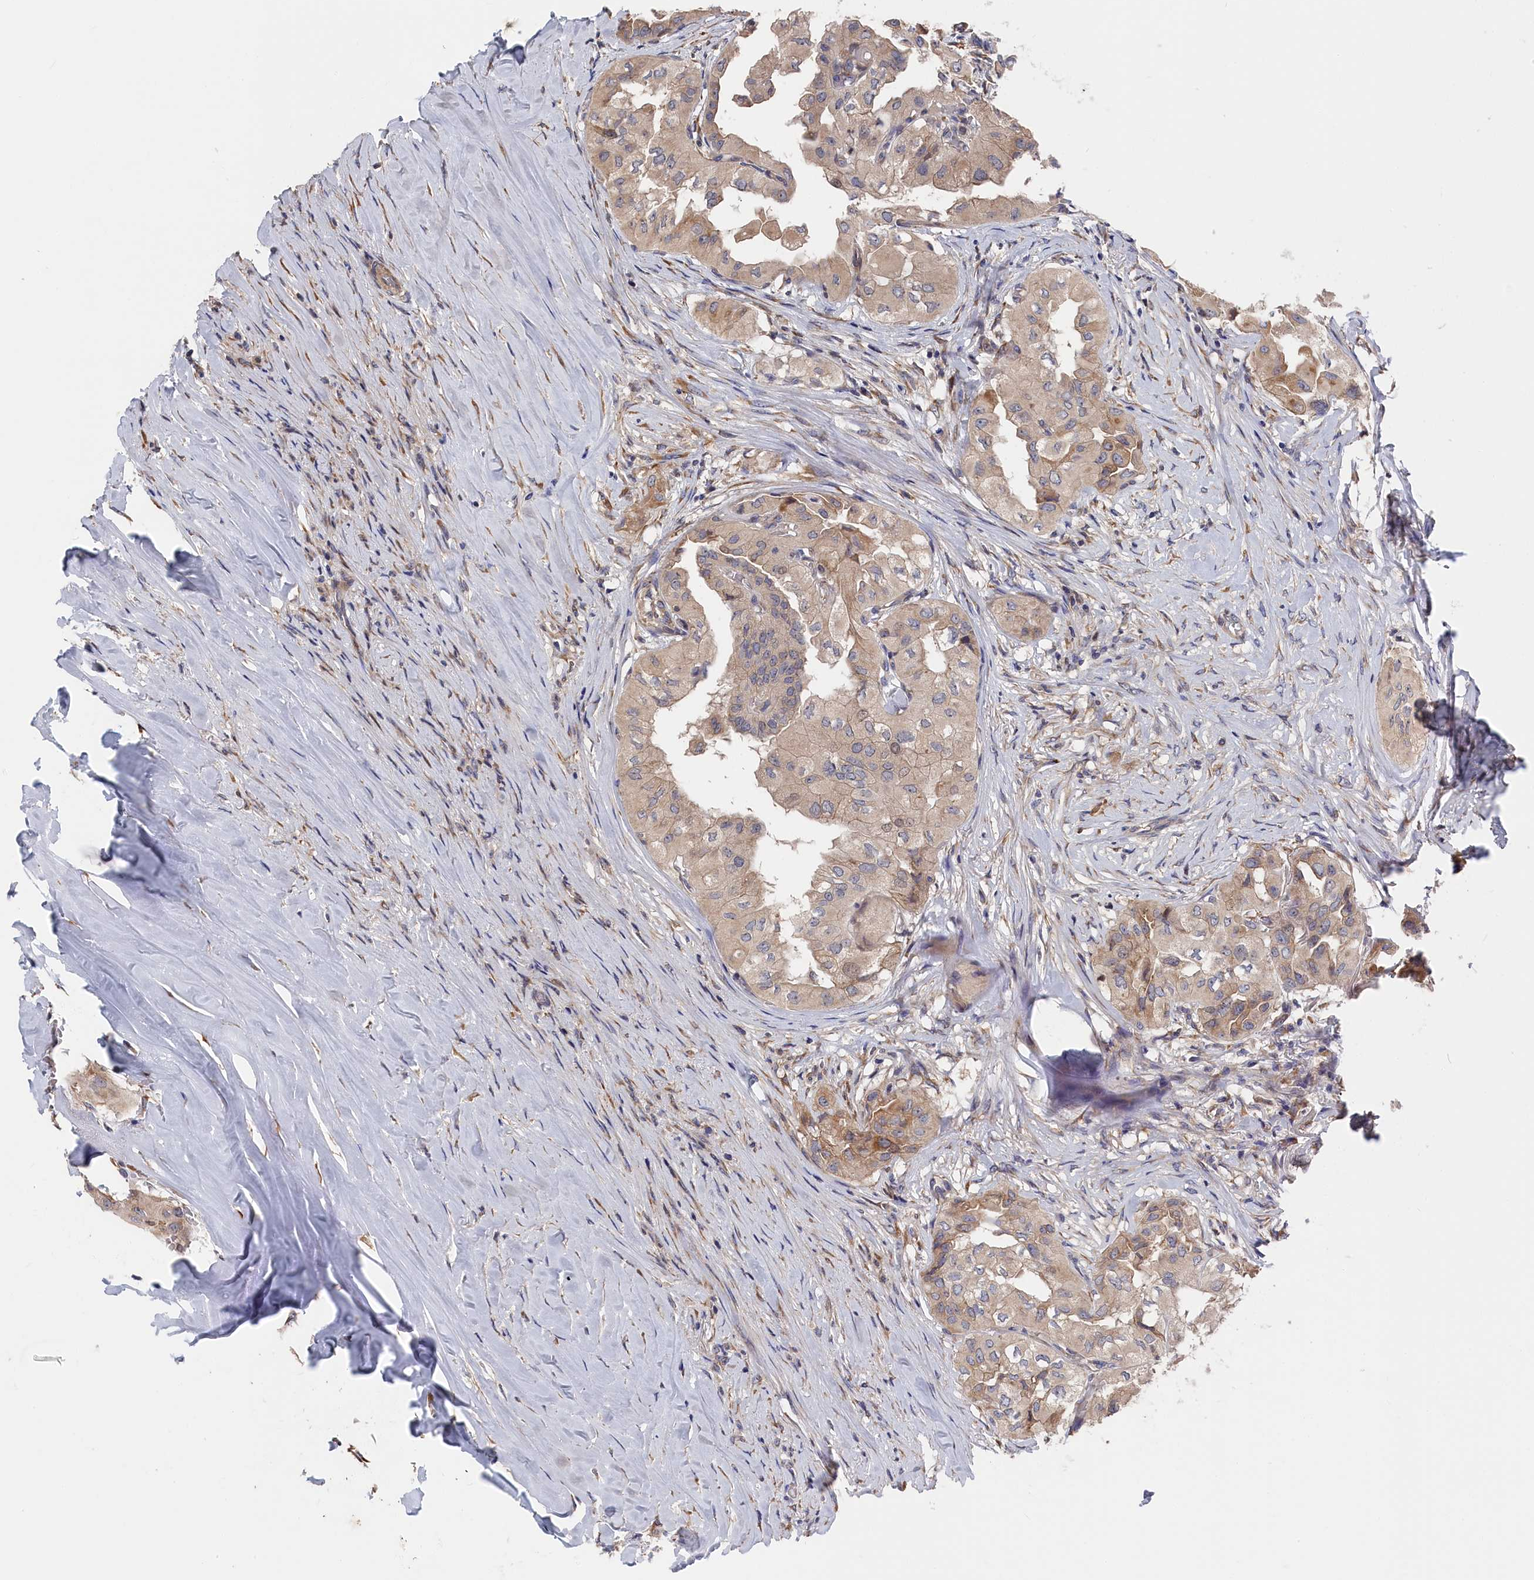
{"staining": {"intensity": "weak", "quantity": ">75%", "location": "cytoplasmic/membranous"}, "tissue": "thyroid cancer", "cell_type": "Tumor cells", "image_type": "cancer", "snomed": [{"axis": "morphology", "description": "Papillary adenocarcinoma, NOS"}, {"axis": "topography", "description": "Thyroid gland"}], "caption": "DAB (3,3'-diaminobenzidine) immunohistochemical staining of thyroid cancer (papillary adenocarcinoma) reveals weak cytoplasmic/membranous protein expression in about >75% of tumor cells. The protein of interest is stained brown, and the nuclei are stained in blue (DAB IHC with brightfield microscopy, high magnification).", "gene": "CYB5D2", "patient": {"sex": "female", "age": 59}}